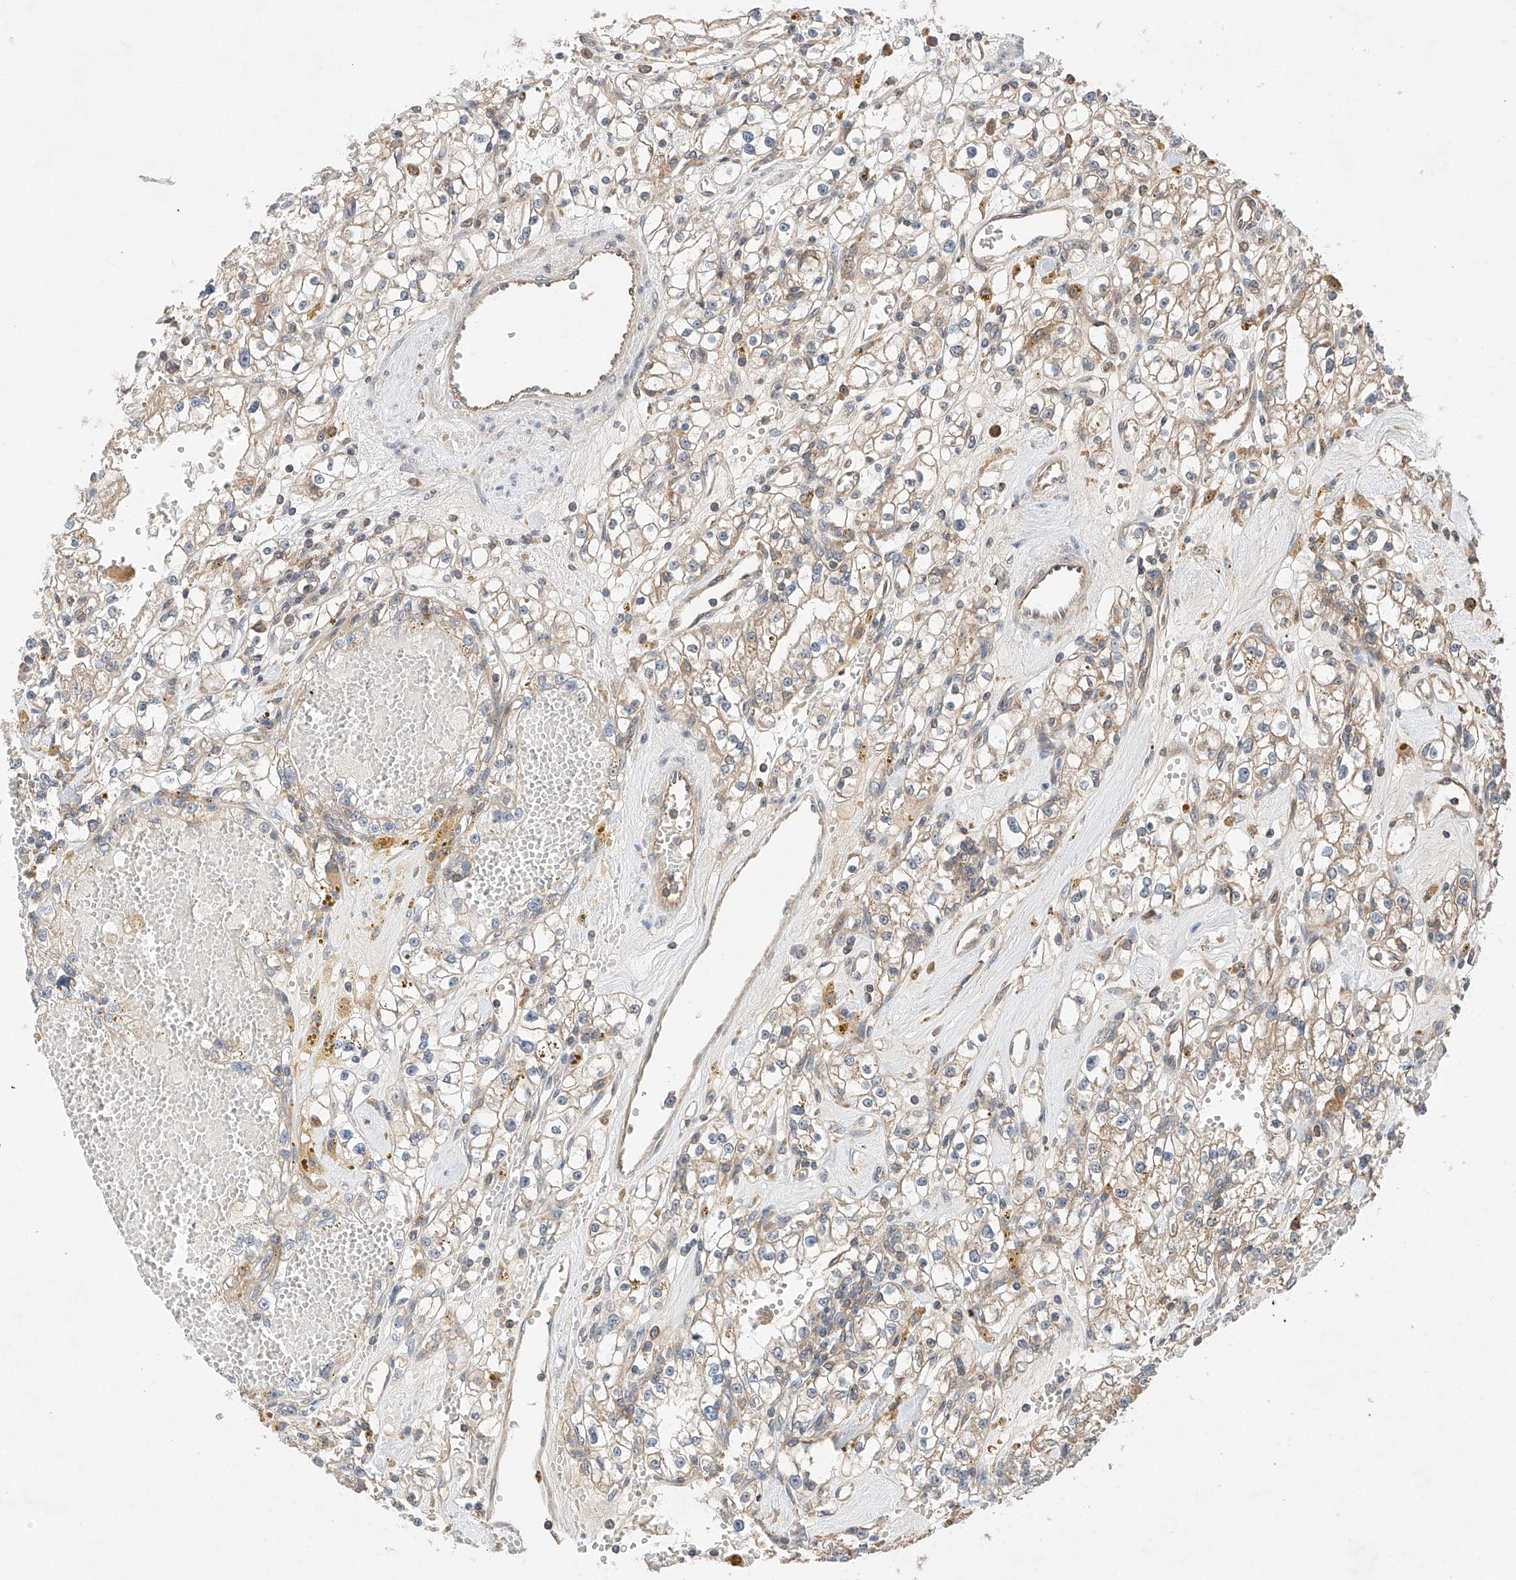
{"staining": {"intensity": "weak", "quantity": "25%-75%", "location": "cytoplasmic/membranous"}, "tissue": "renal cancer", "cell_type": "Tumor cells", "image_type": "cancer", "snomed": [{"axis": "morphology", "description": "Adenocarcinoma, NOS"}, {"axis": "topography", "description": "Kidney"}], "caption": "Weak cytoplasmic/membranous staining for a protein is identified in about 25%-75% of tumor cells of renal cancer using IHC.", "gene": "RUSC1", "patient": {"sex": "male", "age": 56}}